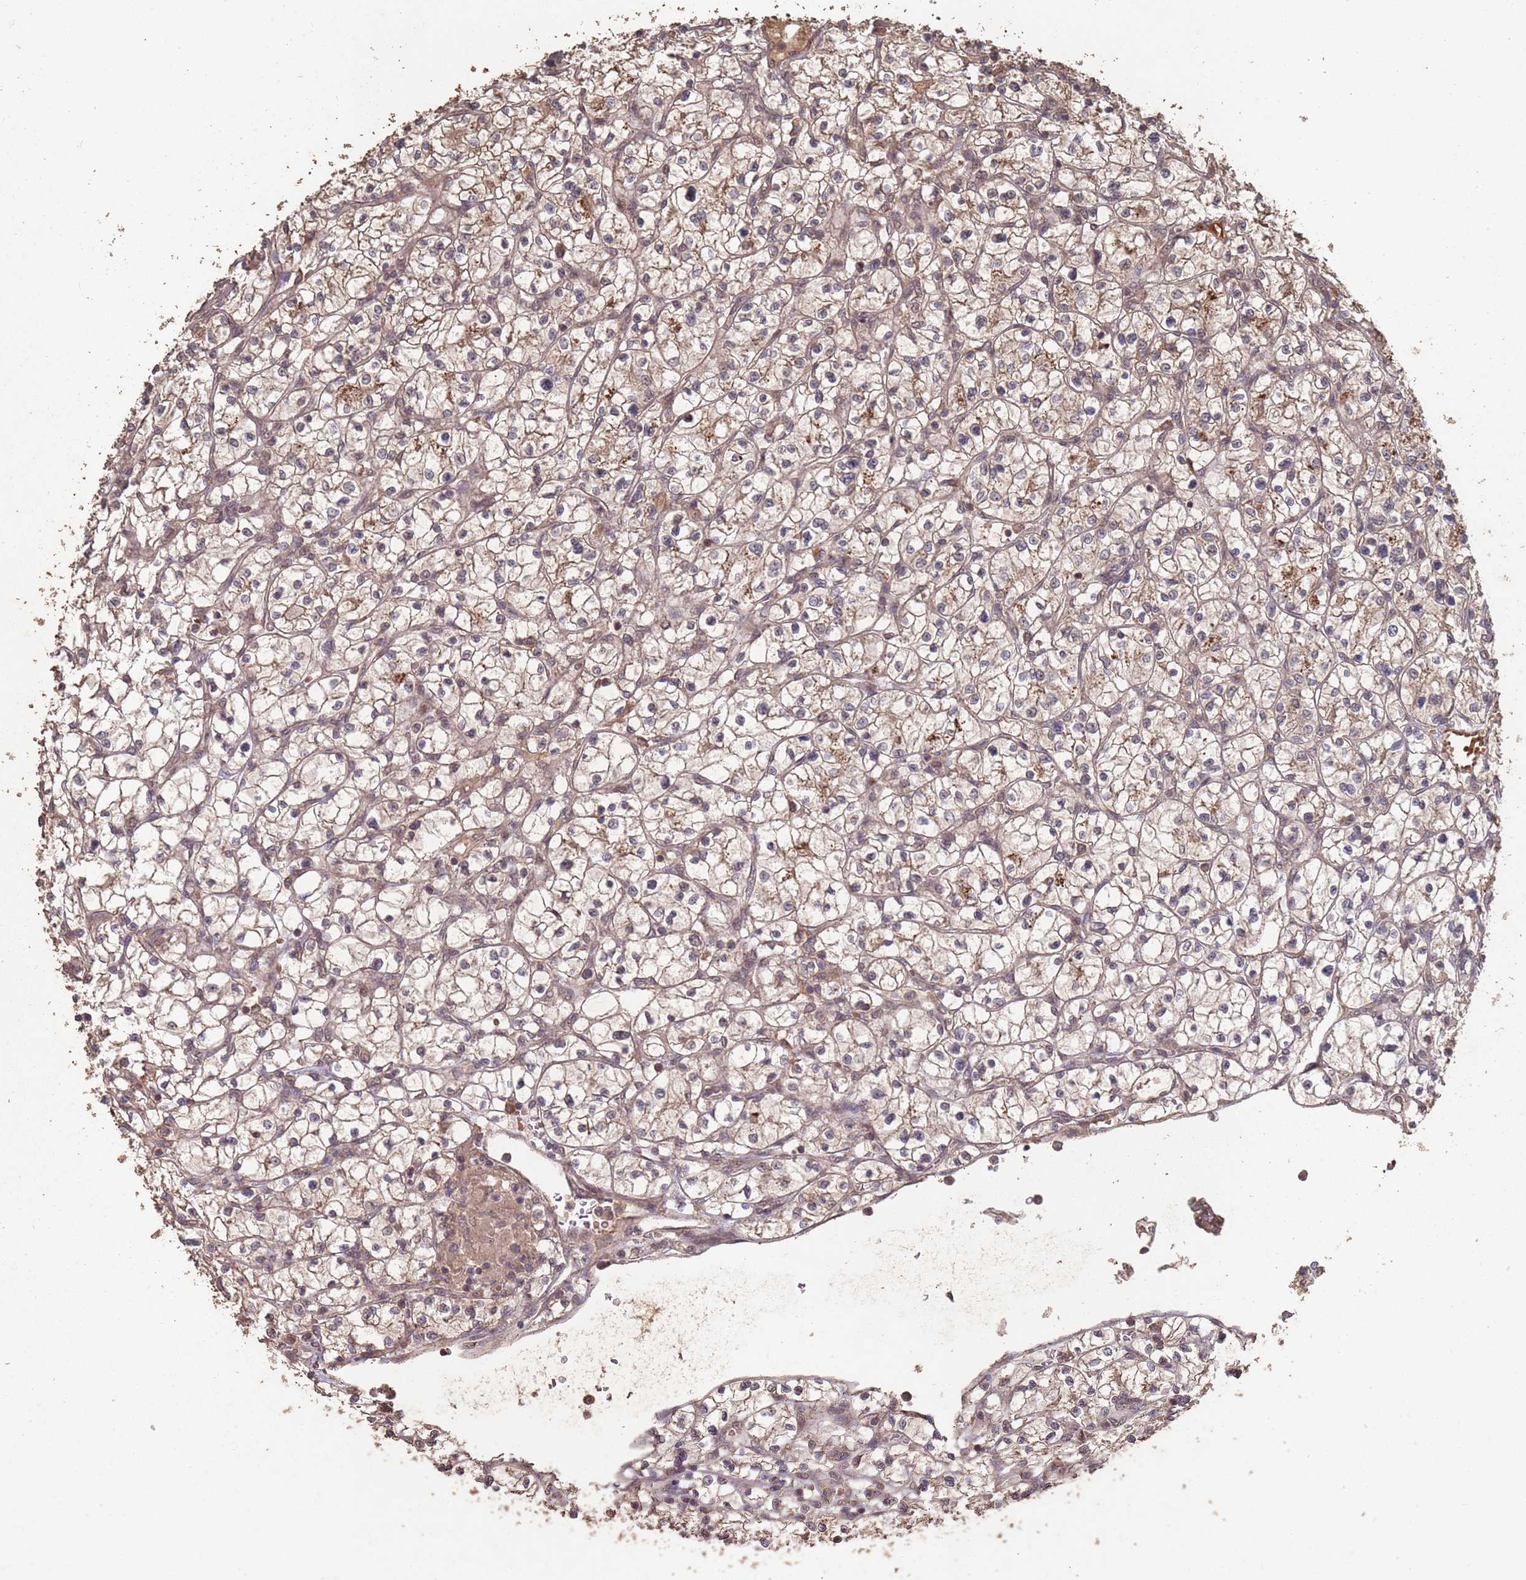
{"staining": {"intensity": "moderate", "quantity": ">75%", "location": "cytoplasmic/membranous"}, "tissue": "renal cancer", "cell_type": "Tumor cells", "image_type": "cancer", "snomed": [{"axis": "morphology", "description": "Adenocarcinoma, NOS"}, {"axis": "topography", "description": "Kidney"}], "caption": "This is a histology image of immunohistochemistry staining of adenocarcinoma (renal), which shows moderate positivity in the cytoplasmic/membranous of tumor cells.", "gene": "FRAT1", "patient": {"sex": "female", "age": 64}}